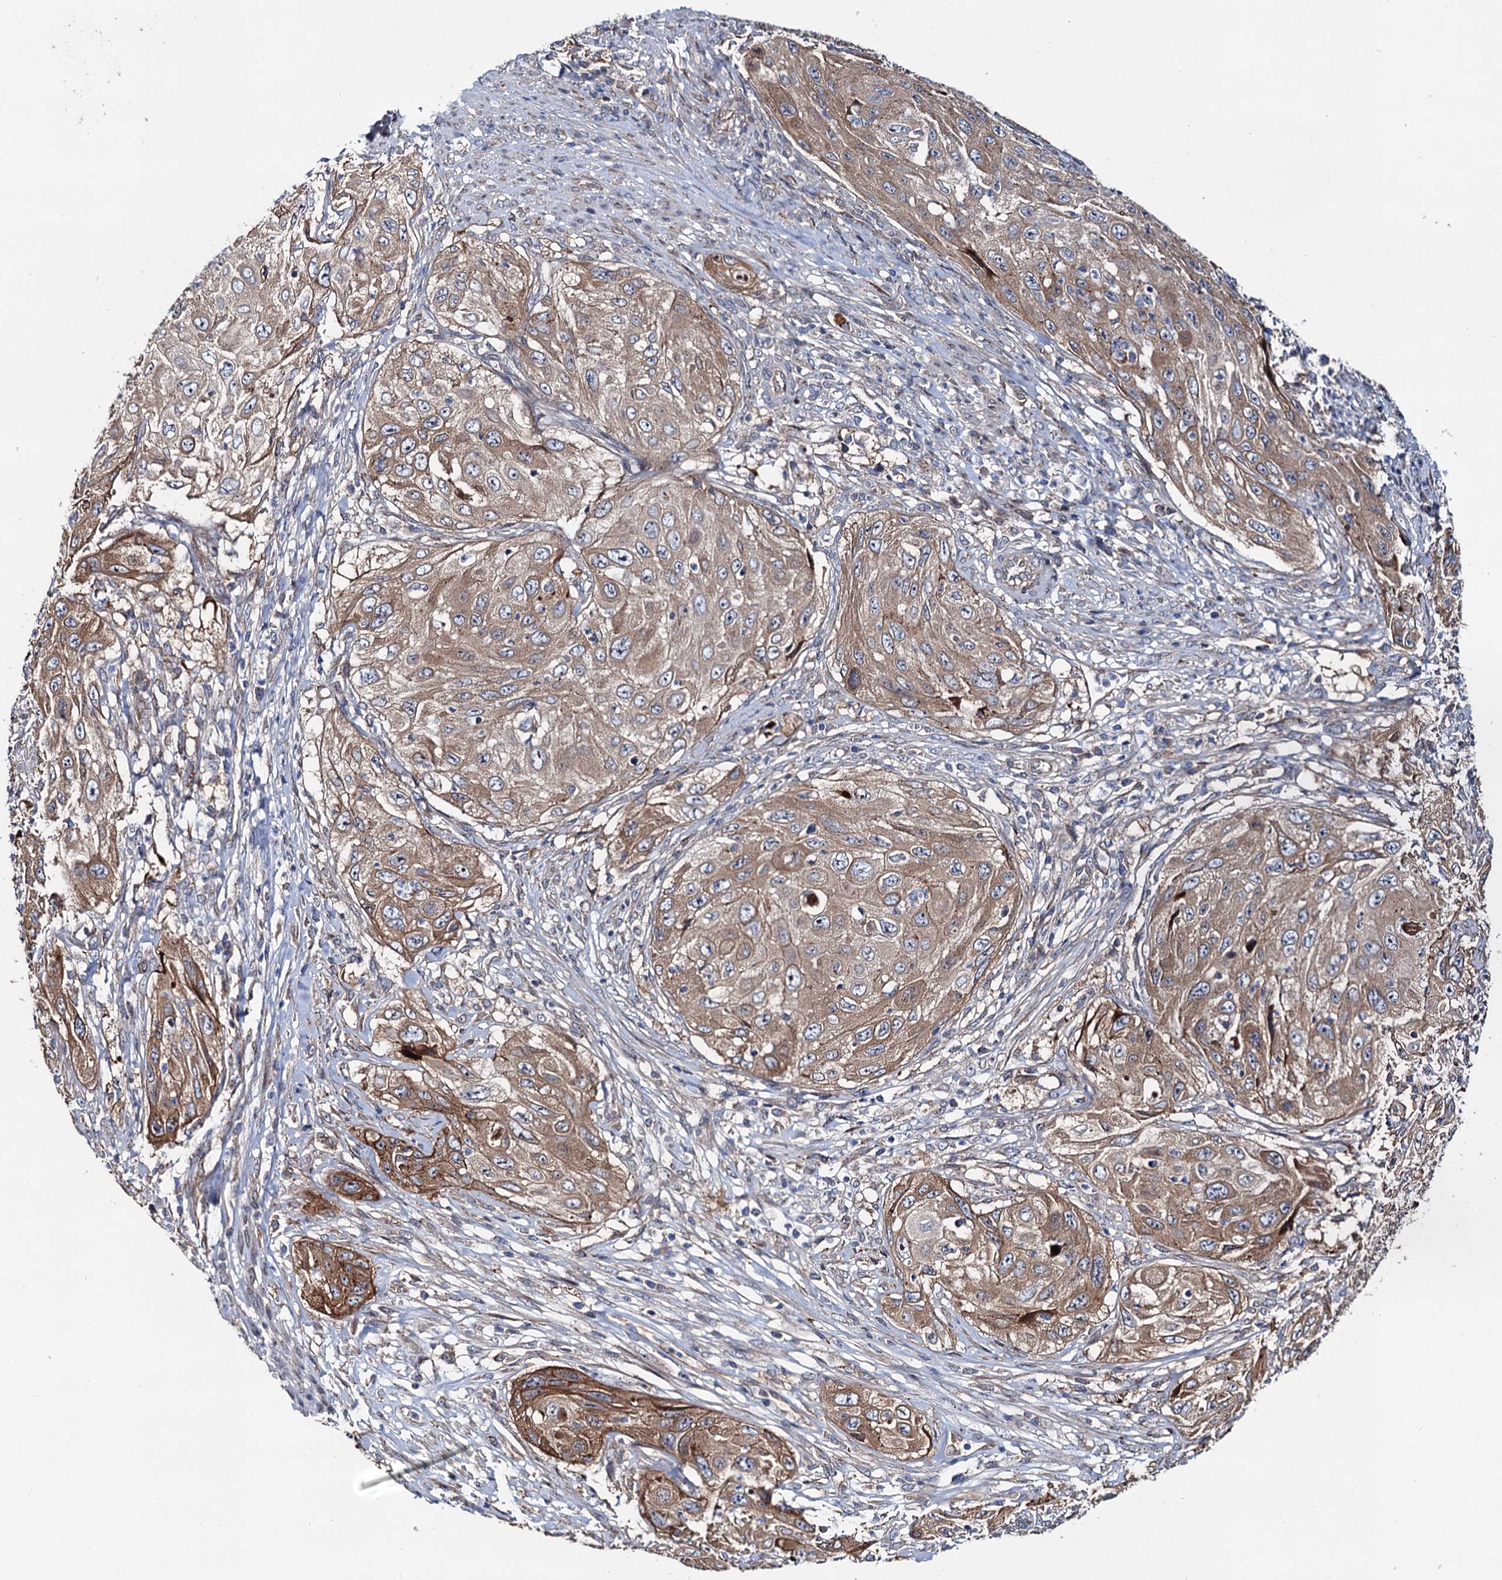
{"staining": {"intensity": "moderate", "quantity": ">75%", "location": "cytoplasmic/membranous"}, "tissue": "cervical cancer", "cell_type": "Tumor cells", "image_type": "cancer", "snomed": [{"axis": "morphology", "description": "Squamous cell carcinoma, NOS"}, {"axis": "topography", "description": "Cervix"}], "caption": "Cervical cancer (squamous cell carcinoma) was stained to show a protein in brown. There is medium levels of moderate cytoplasmic/membranous staining in about >75% of tumor cells.", "gene": "PTDSS2", "patient": {"sex": "female", "age": 42}}